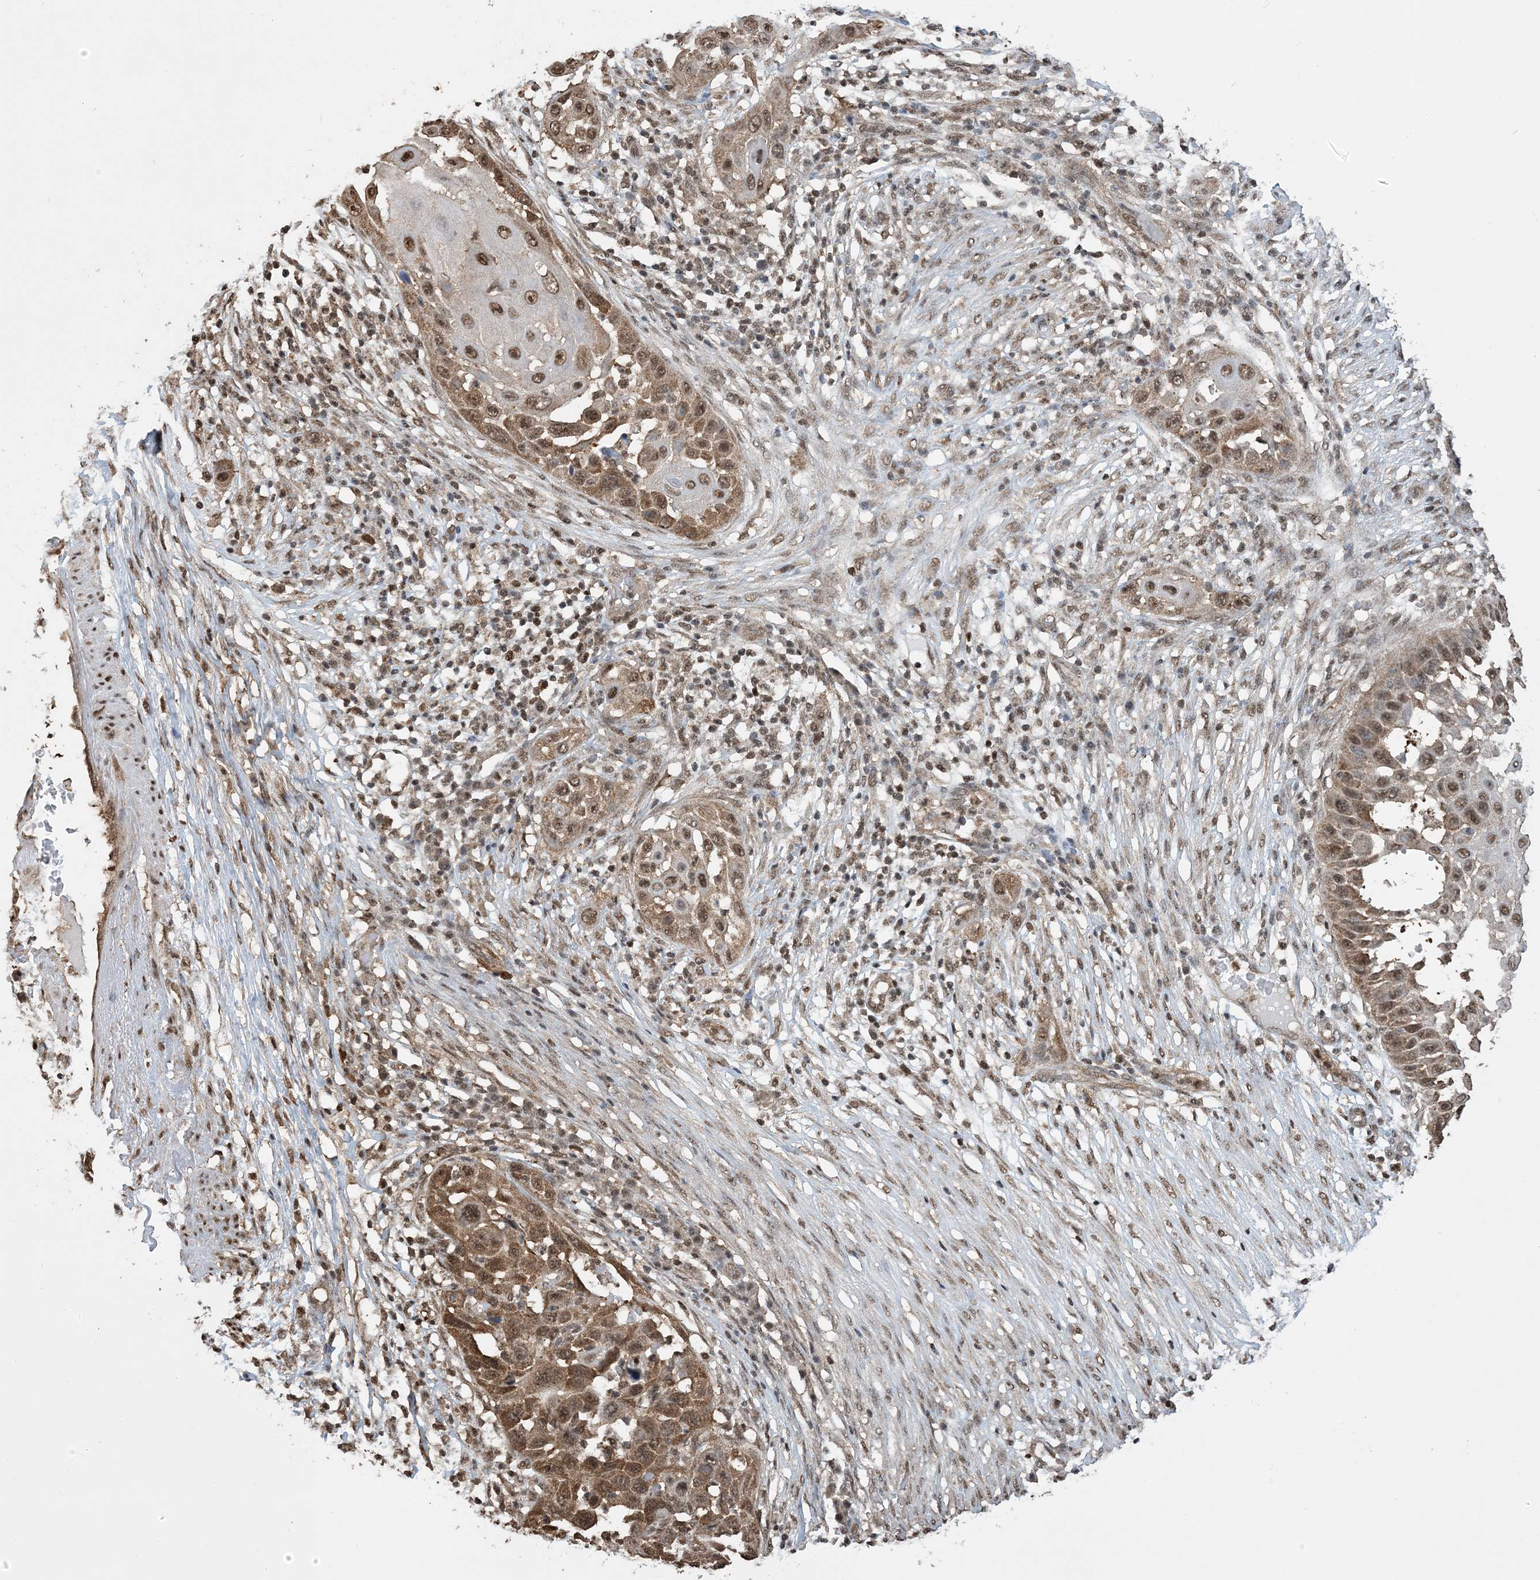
{"staining": {"intensity": "moderate", "quantity": ">75%", "location": "cytoplasmic/membranous,nuclear"}, "tissue": "skin cancer", "cell_type": "Tumor cells", "image_type": "cancer", "snomed": [{"axis": "morphology", "description": "Squamous cell carcinoma, NOS"}, {"axis": "topography", "description": "Skin"}], "caption": "A micrograph of skin cancer stained for a protein demonstrates moderate cytoplasmic/membranous and nuclear brown staining in tumor cells.", "gene": "HSPA1A", "patient": {"sex": "female", "age": 44}}